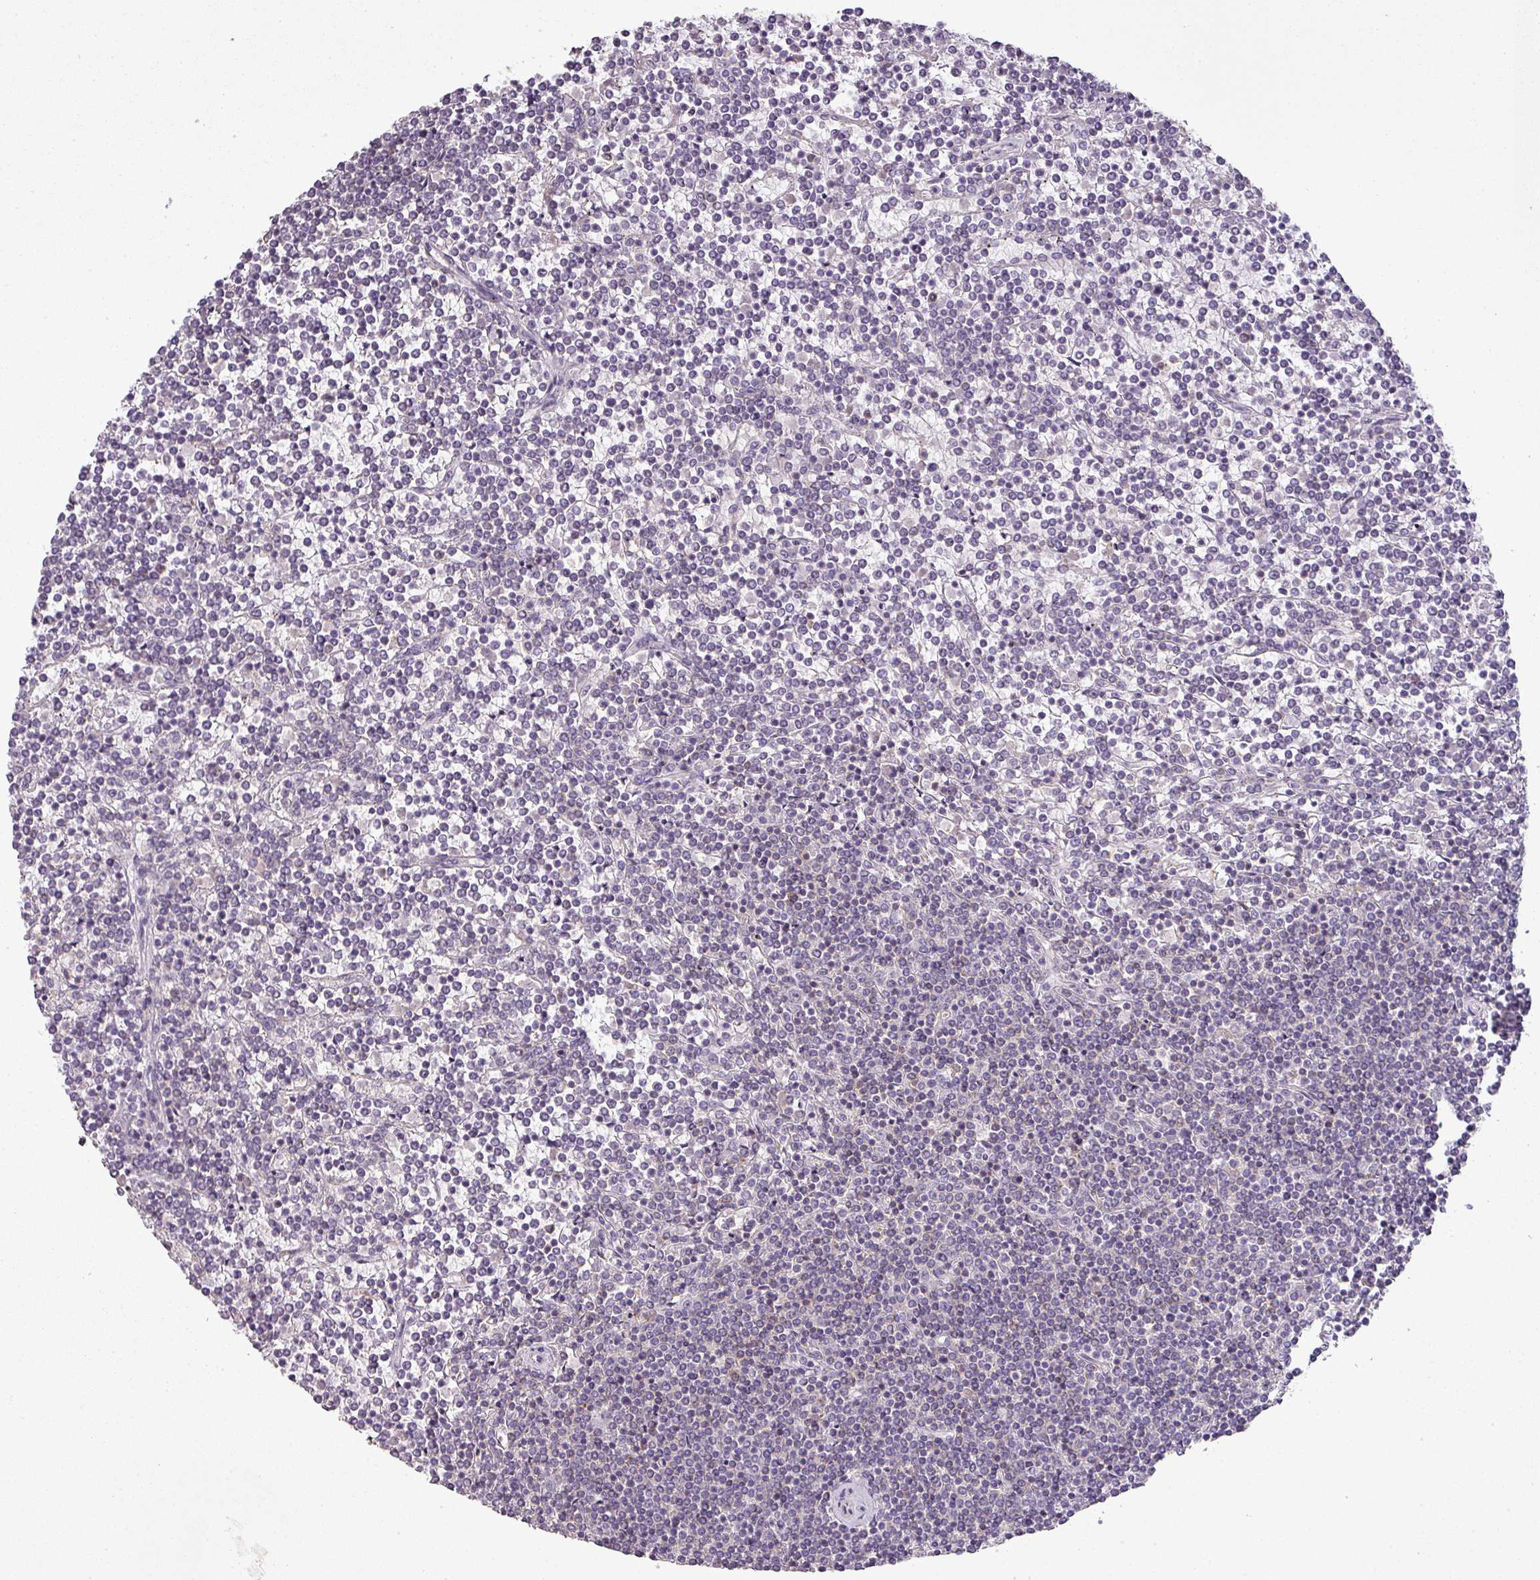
{"staining": {"intensity": "negative", "quantity": "none", "location": "none"}, "tissue": "lymphoma", "cell_type": "Tumor cells", "image_type": "cancer", "snomed": [{"axis": "morphology", "description": "Malignant lymphoma, non-Hodgkin's type, Low grade"}, {"axis": "topography", "description": "Spleen"}], "caption": "Immunohistochemical staining of human low-grade malignant lymphoma, non-Hodgkin's type shows no significant positivity in tumor cells. Brightfield microscopy of immunohistochemistry (IHC) stained with DAB (3,3'-diaminobenzidine) (brown) and hematoxylin (blue), captured at high magnification.", "gene": "LY9", "patient": {"sex": "female", "age": 19}}